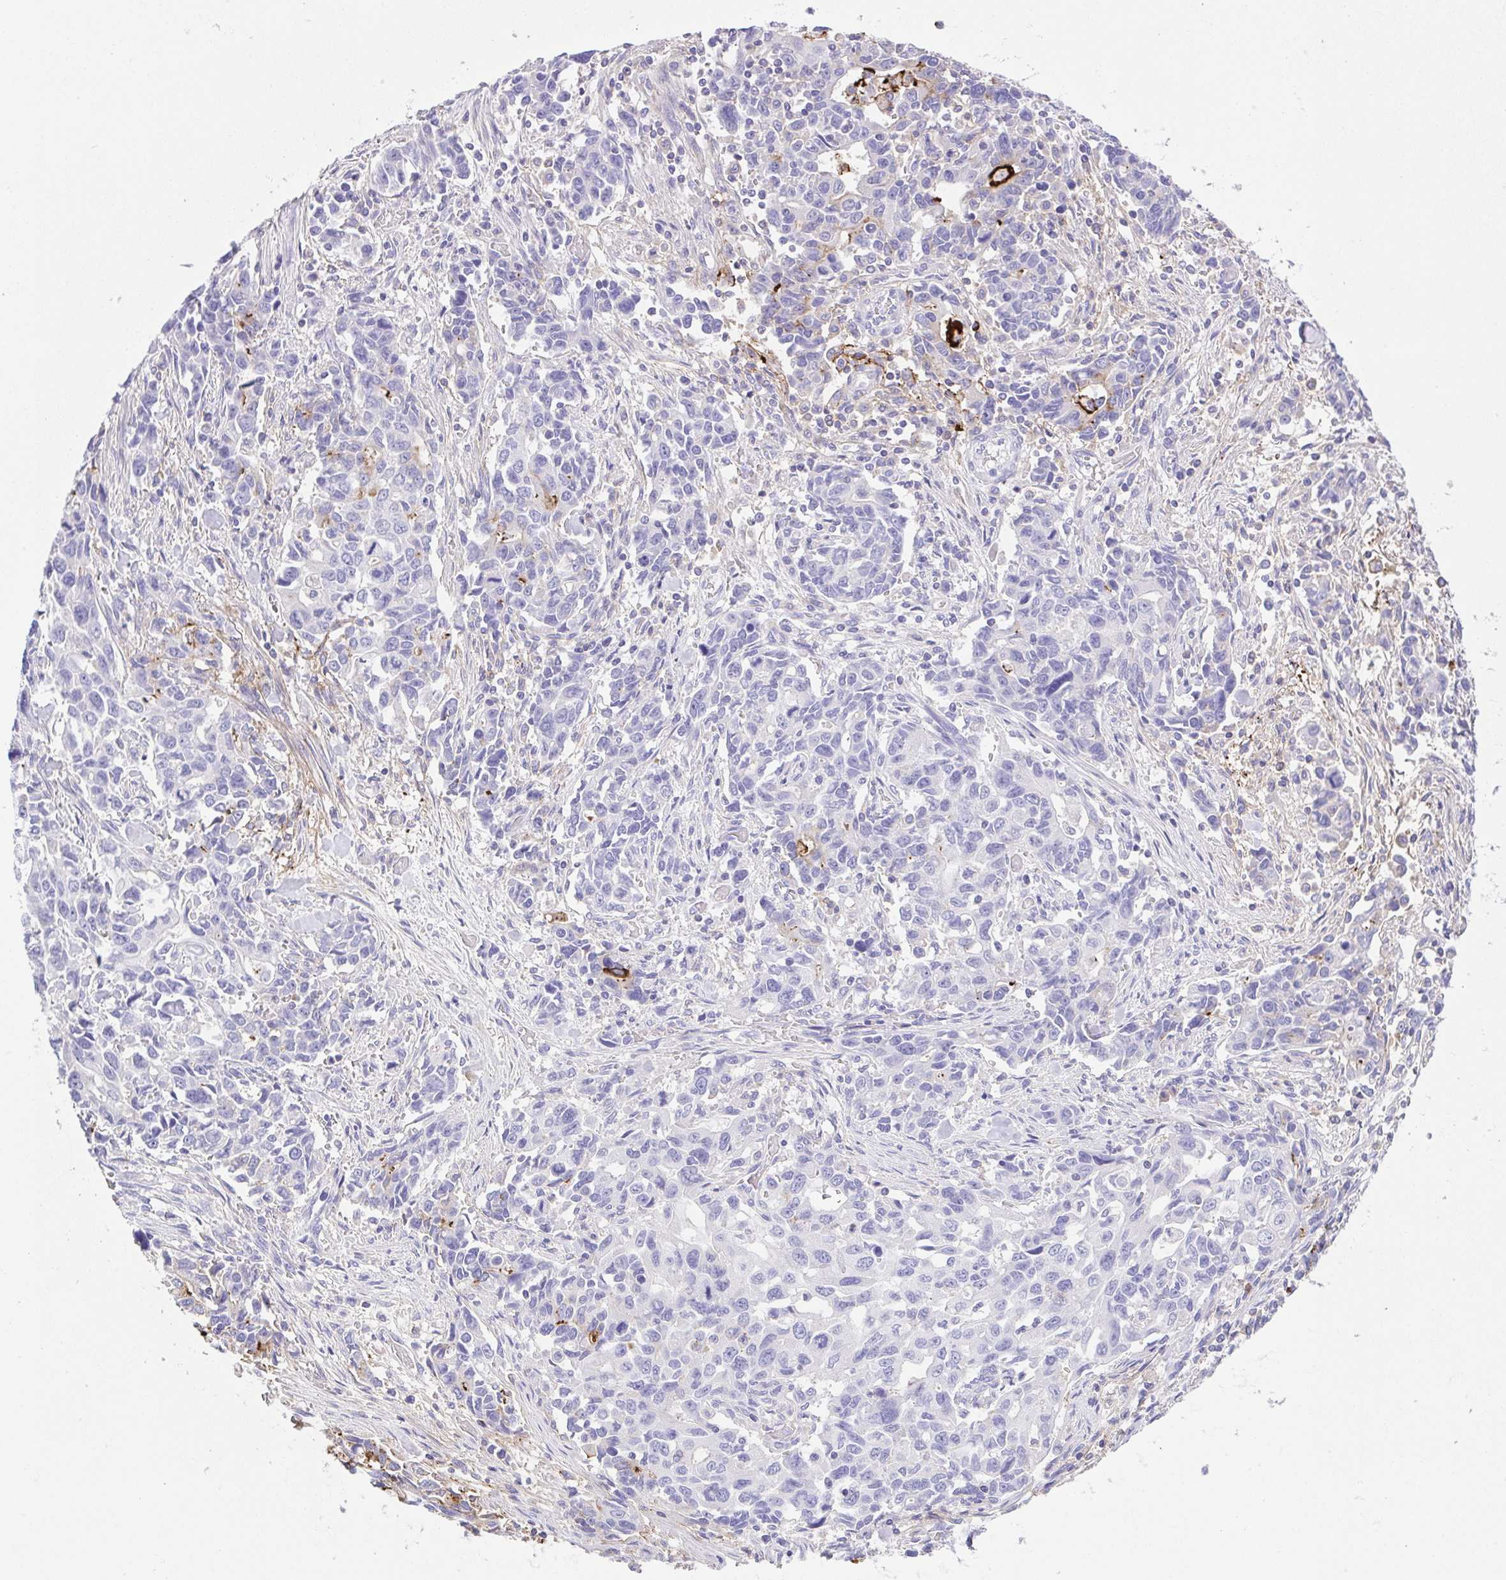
{"staining": {"intensity": "negative", "quantity": "none", "location": "none"}, "tissue": "stomach cancer", "cell_type": "Tumor cells", "image_type": "cancer", "snomed": [{"axis": "morphology", "description": "Adenocarcinoma, NOS"}, {"axis": "topography", "description": "Stomach, upper"}], "caption": "Protein analysis of stomach adenocarcinoma exhibits no significant positivity in tumor cells. (DAB immunohistochemistry visualized using brightfield microscopy, high magnification).", "gene": "ARPP21", "patient": {"sex": "male", "age": 85}}